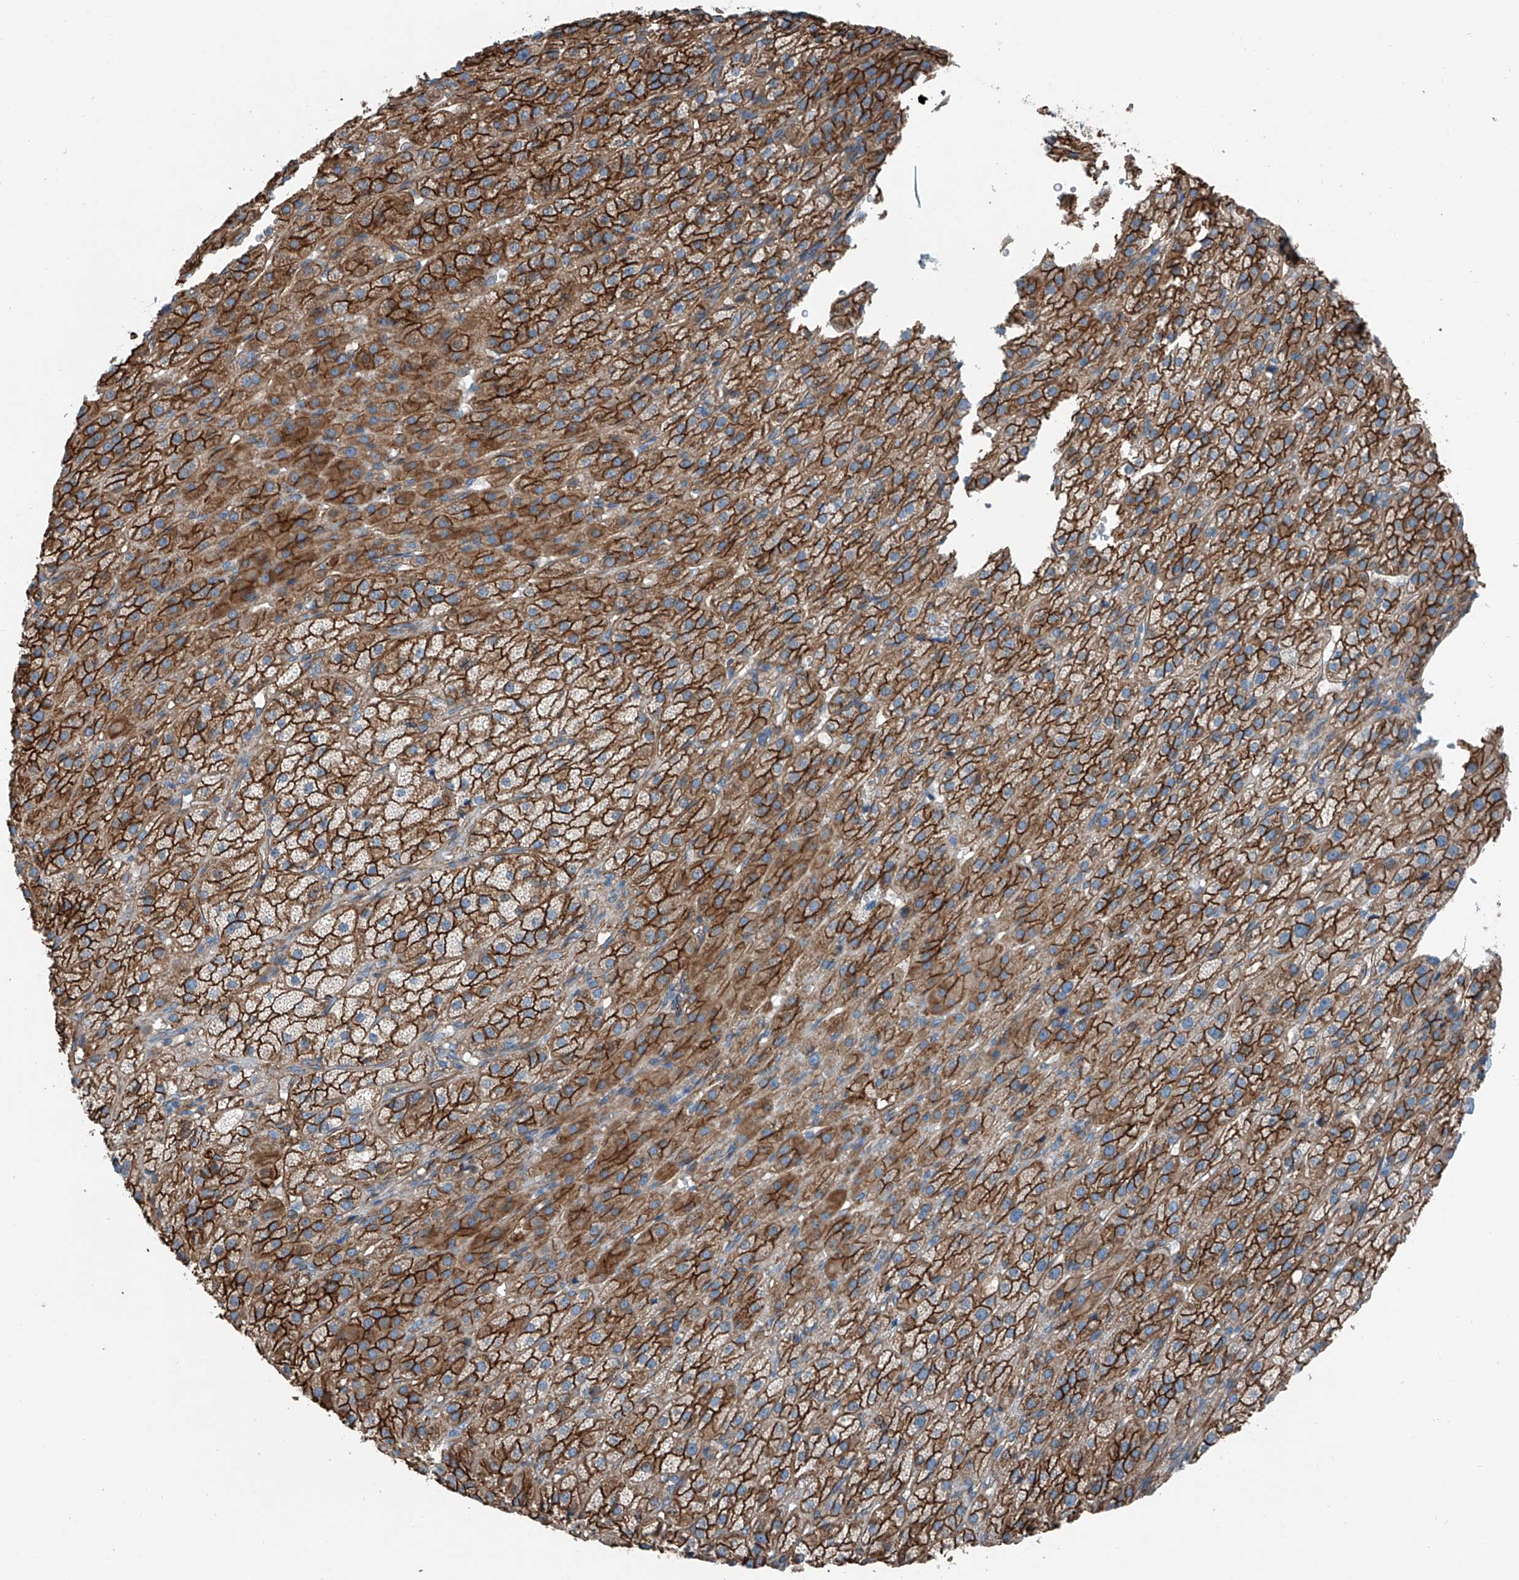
{"staining": {"intensity": "strong", "quantity": ">75%", "location": "cytoplasmic/membranous"}, "tissue": "adrenal gland", "cell_type": "Glandular cells", "image_type": "normal", "snomed": [{"axis": "morphology", "description": "Normal tissue, NOS"}, {"axis": "topography", "description": "Adrenal gland"}], "caption": "Immunohistochemical staining of unremarkable human adrenal gland shows >75% levels of strong cytoplasmic/membranous protein expression in about >75% of glandular cells.", "gene": "THEMIS2", "patient": {"sex": "female", "age": 57}}